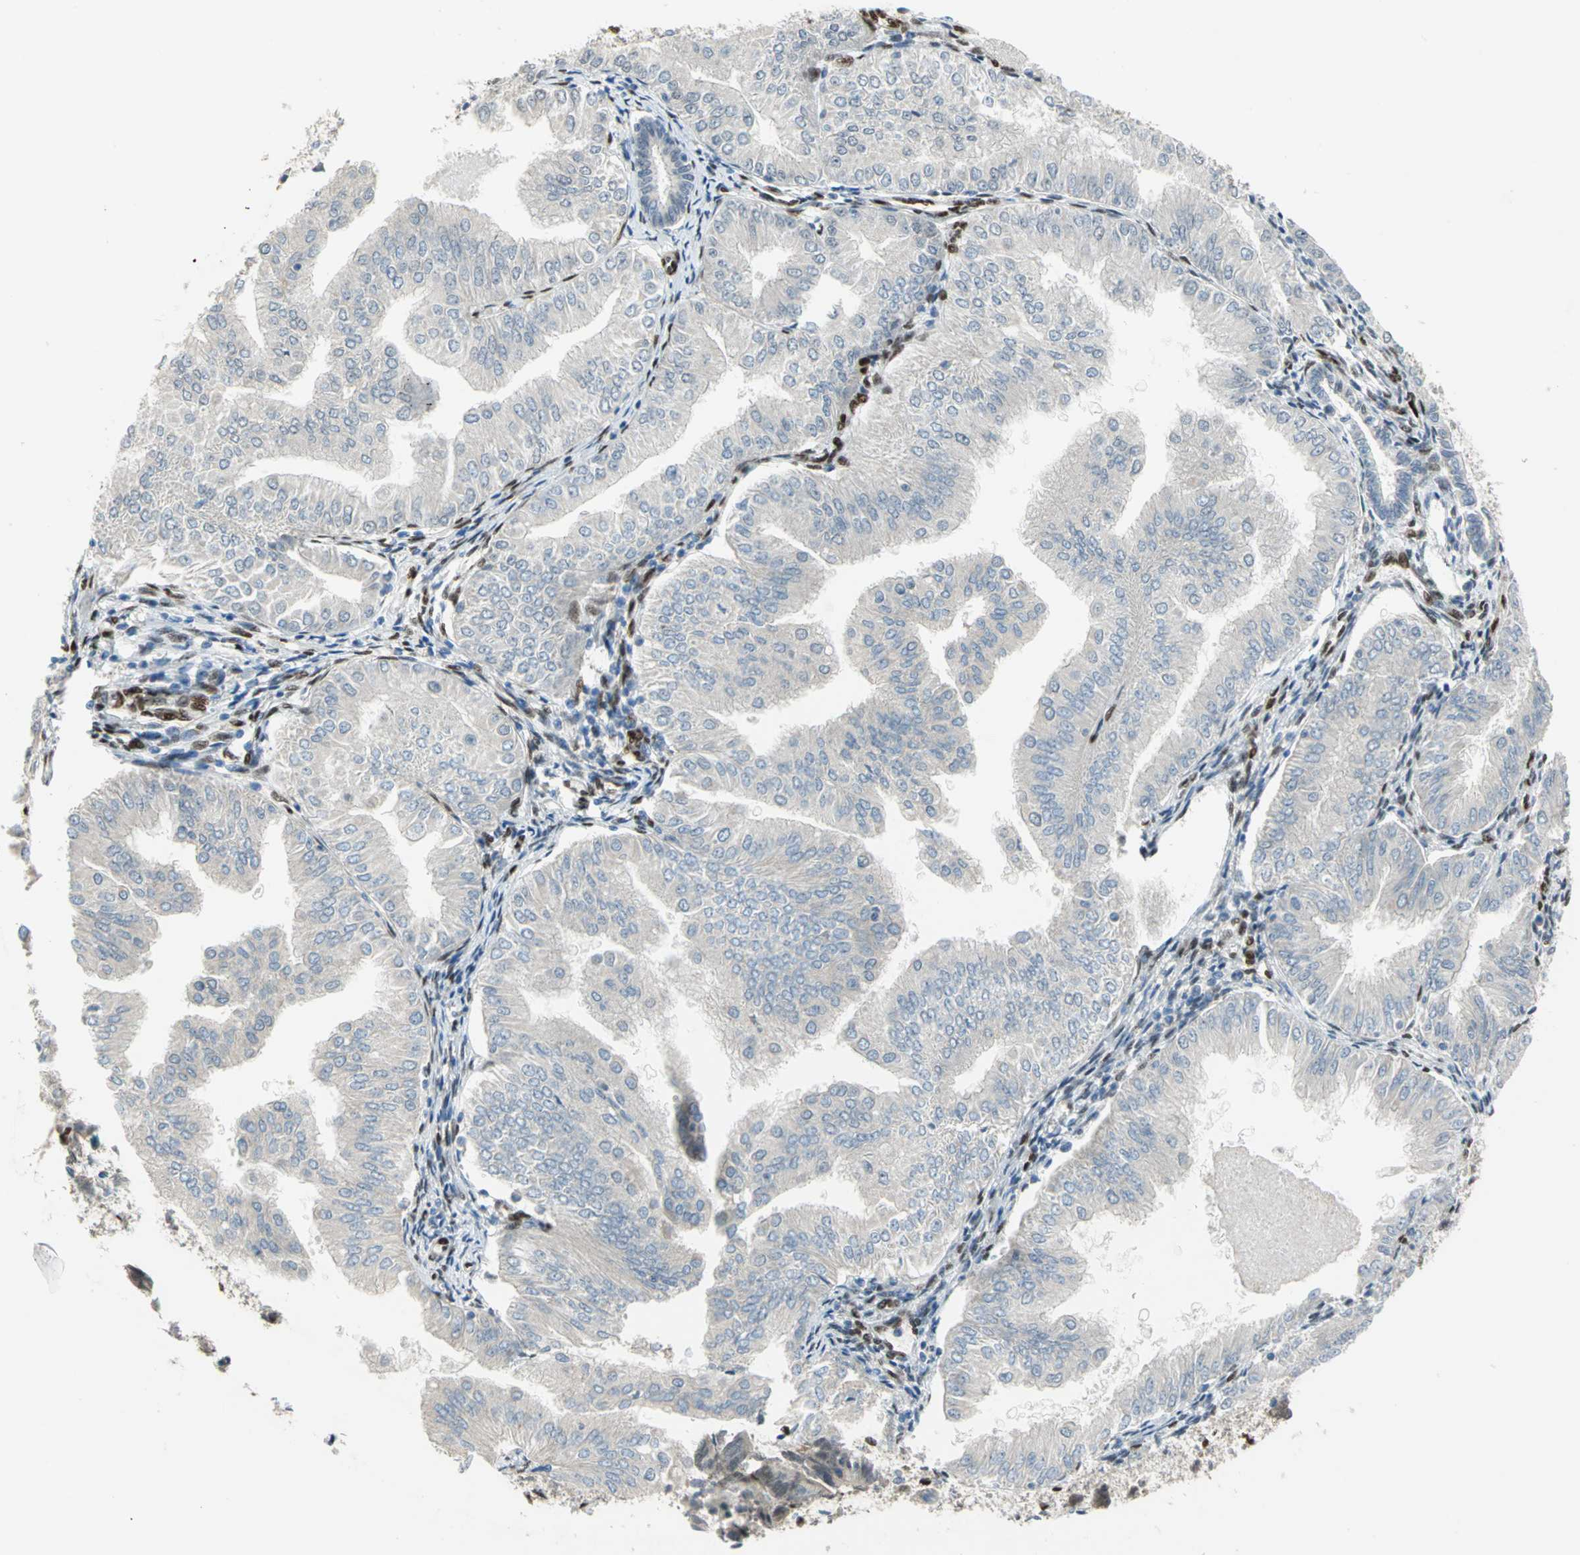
{"staining": {"intensity": "weak", "quantity": "<25%", "location": "cytoplasmic/membranous"}, "tissue": "endometrial cancer", "cell_type": "Tumor cells", "image_type": "cancer", "snomed": [{"axis": "morphology", "description": "Adenocarcinoma, NOS"}, {"axis": "topography", "description": "Endometrium"}], "caption": "There is no significant positivity in tumor cells of adenocarcinoma (endometrial). (DAB (3,3'-diaminobenzidine) IHC visualized using brightfield microscopy, high magnification).", "gene": "RBFOX2", "patient": {"sex": "female", "age": 53}}